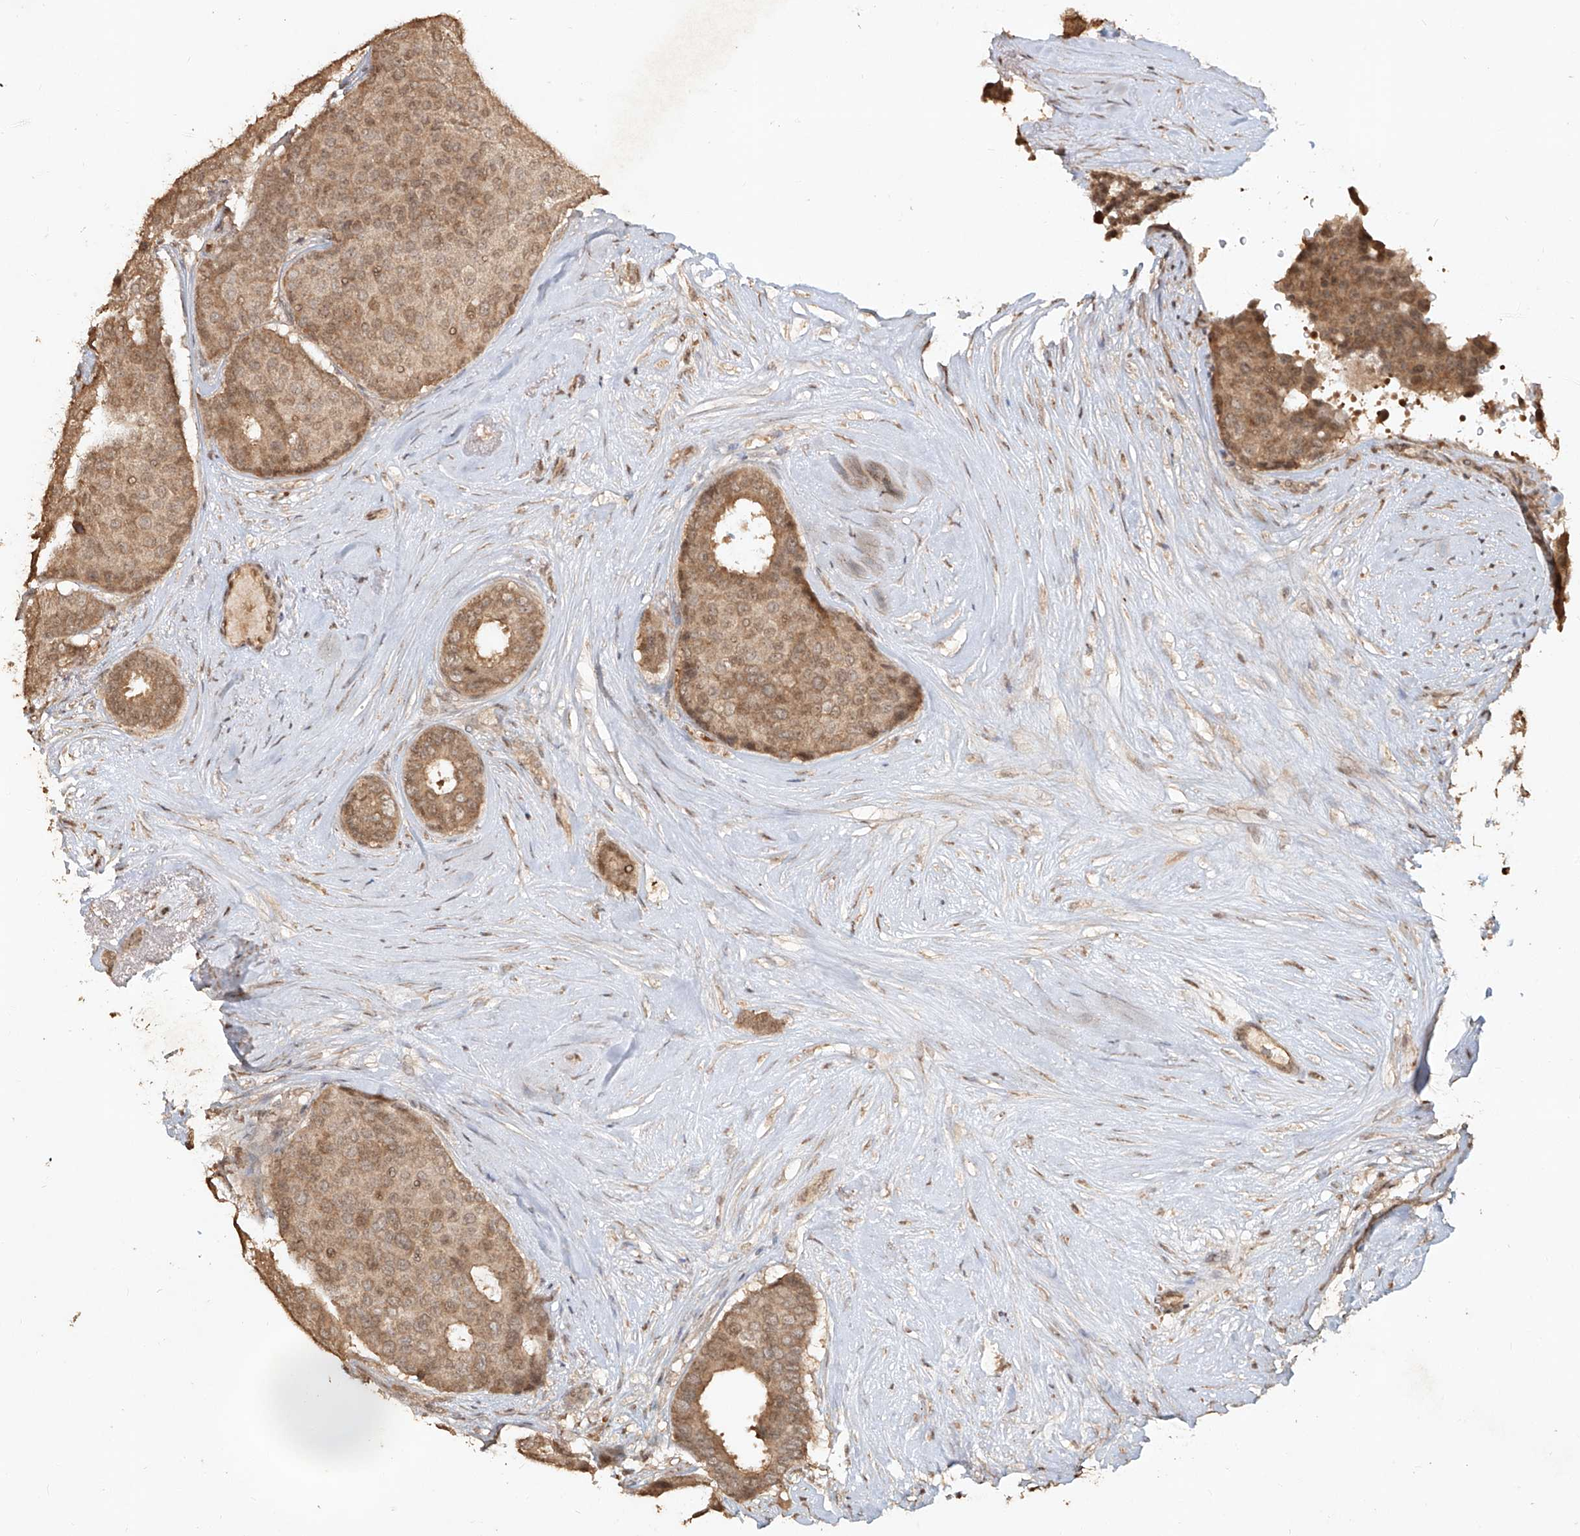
{"staining": {"intensity": "moderate", "quantity": ">75%", "location": "cytoplasmic/membranous,nuclear"}, "tissue": "breast cancer", "cell_type": "Tumor cells", "image_type": "cancer", "snomed": [{"axis": "morphology", "description": "Duct carcinoma"}, {"axis": "topography", "description": "Breast"}], "caption": "Immunohistochemistry (DAB (3,3'-diaminobenzidine)) staining of invasive ductal carcinoma (breast) displays moderate cytoplasmic/membranous and nuclear protein staining in about >75% of tumor cells.", "gene": "UBE2K", "patient": {"sex": "female", "age": 75}}